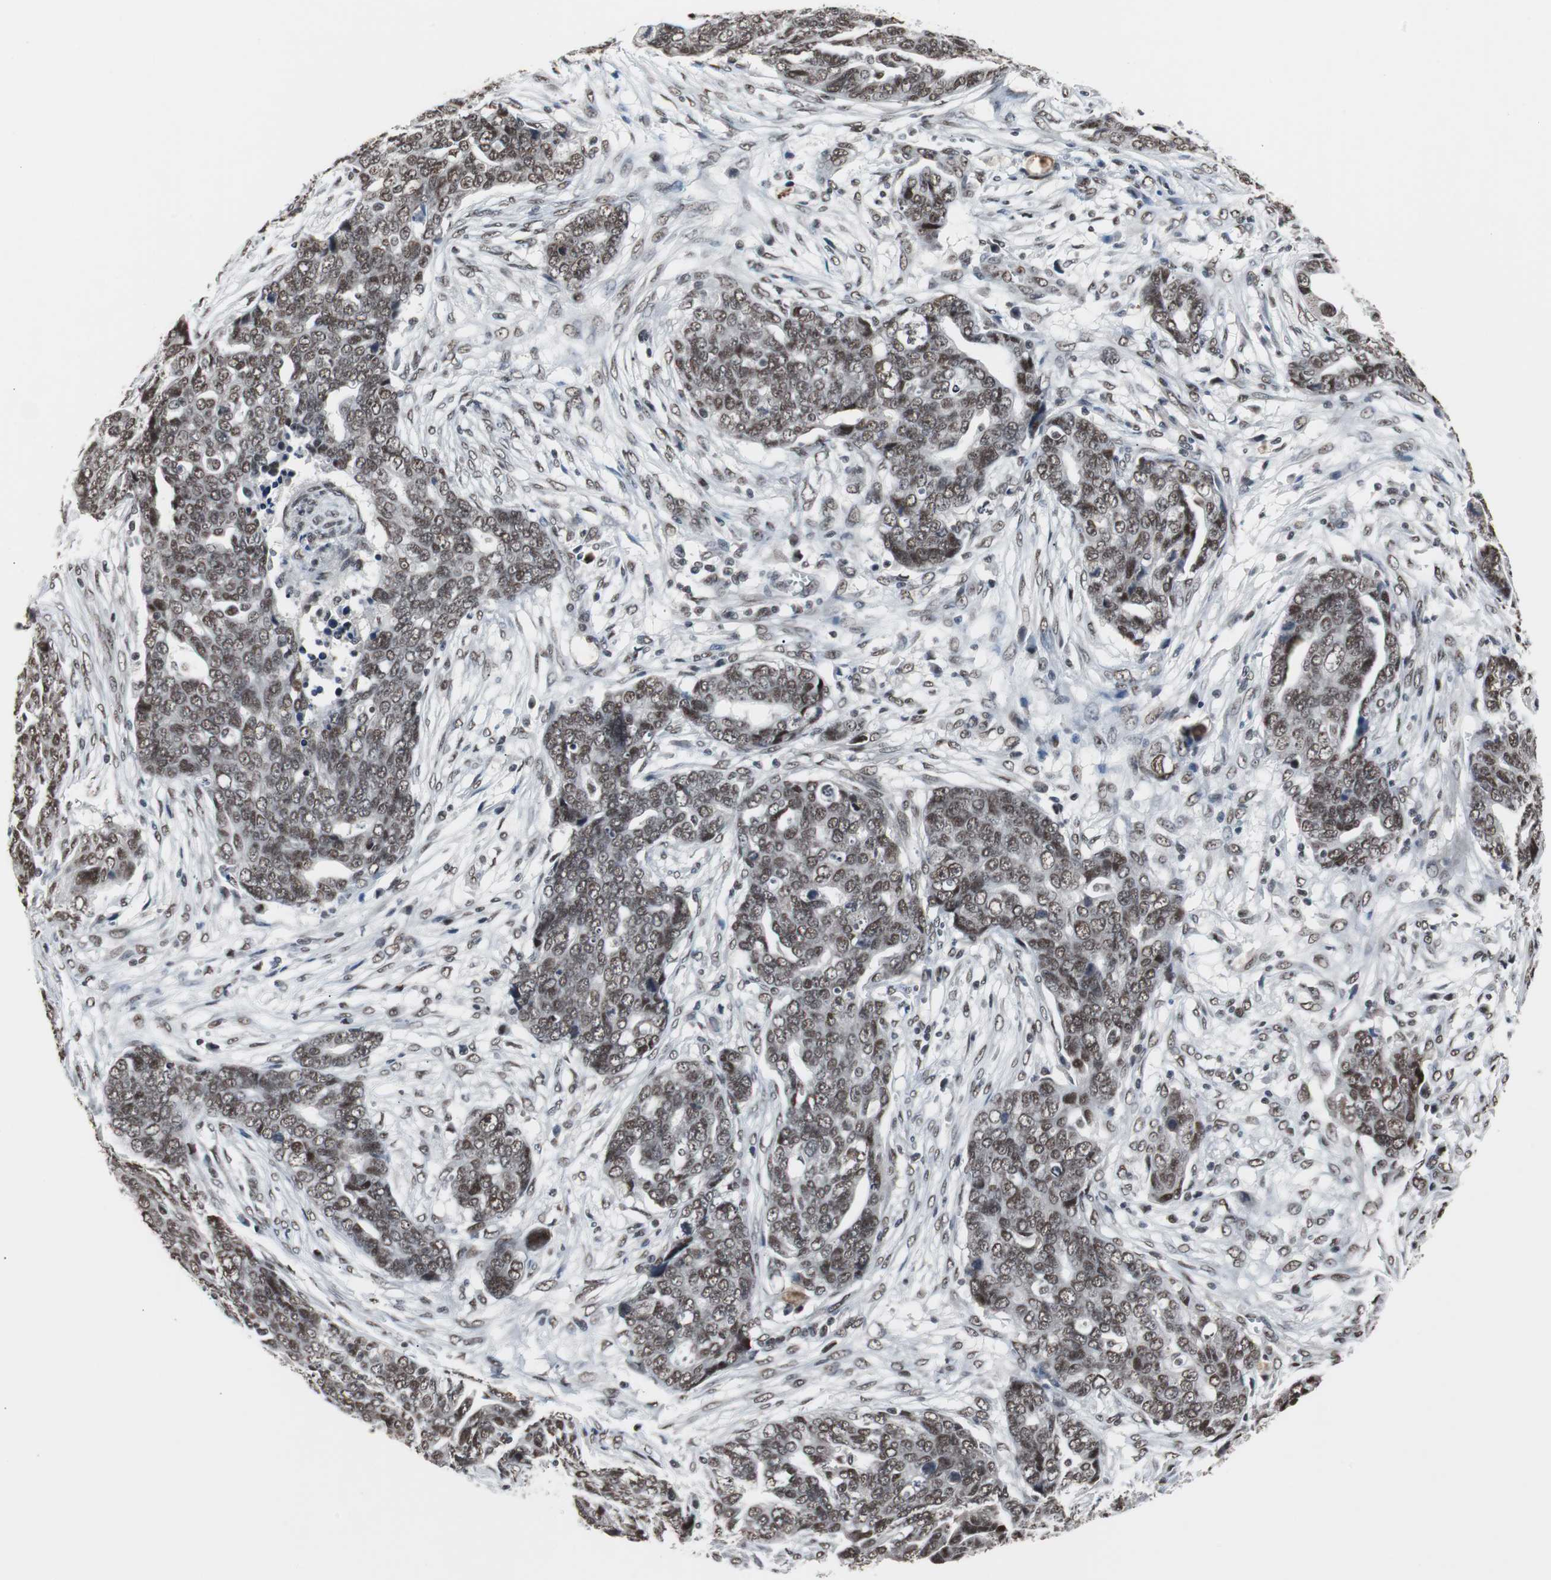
{"staining": {"intensity": "moderate", "quantity": ">75%", "location": "nuclear"}, "tissue": "ovarian cancer", "cell_type": "Tumor cells", "image_type": "cancer", "snomed": [{"axis": "morphology", "description": "Normal tissue, NOS"}, {"axis": "morphology", "description": "Cystadenocarcinoma, serous, NOS"}, {"axis": "topography", "description": "Fallopian tube"}, {"axis": "topography", "description": "Ovary"}], "caption": "Ovarian cancer (serous cystadenocarcinoma) was stained to show a protein in brown. There is medium levels of moderate nuclear expression in approximately >75% of tumor cells.", "gene": "TAF7", "patient": {"sex": "female", "age": 56}}